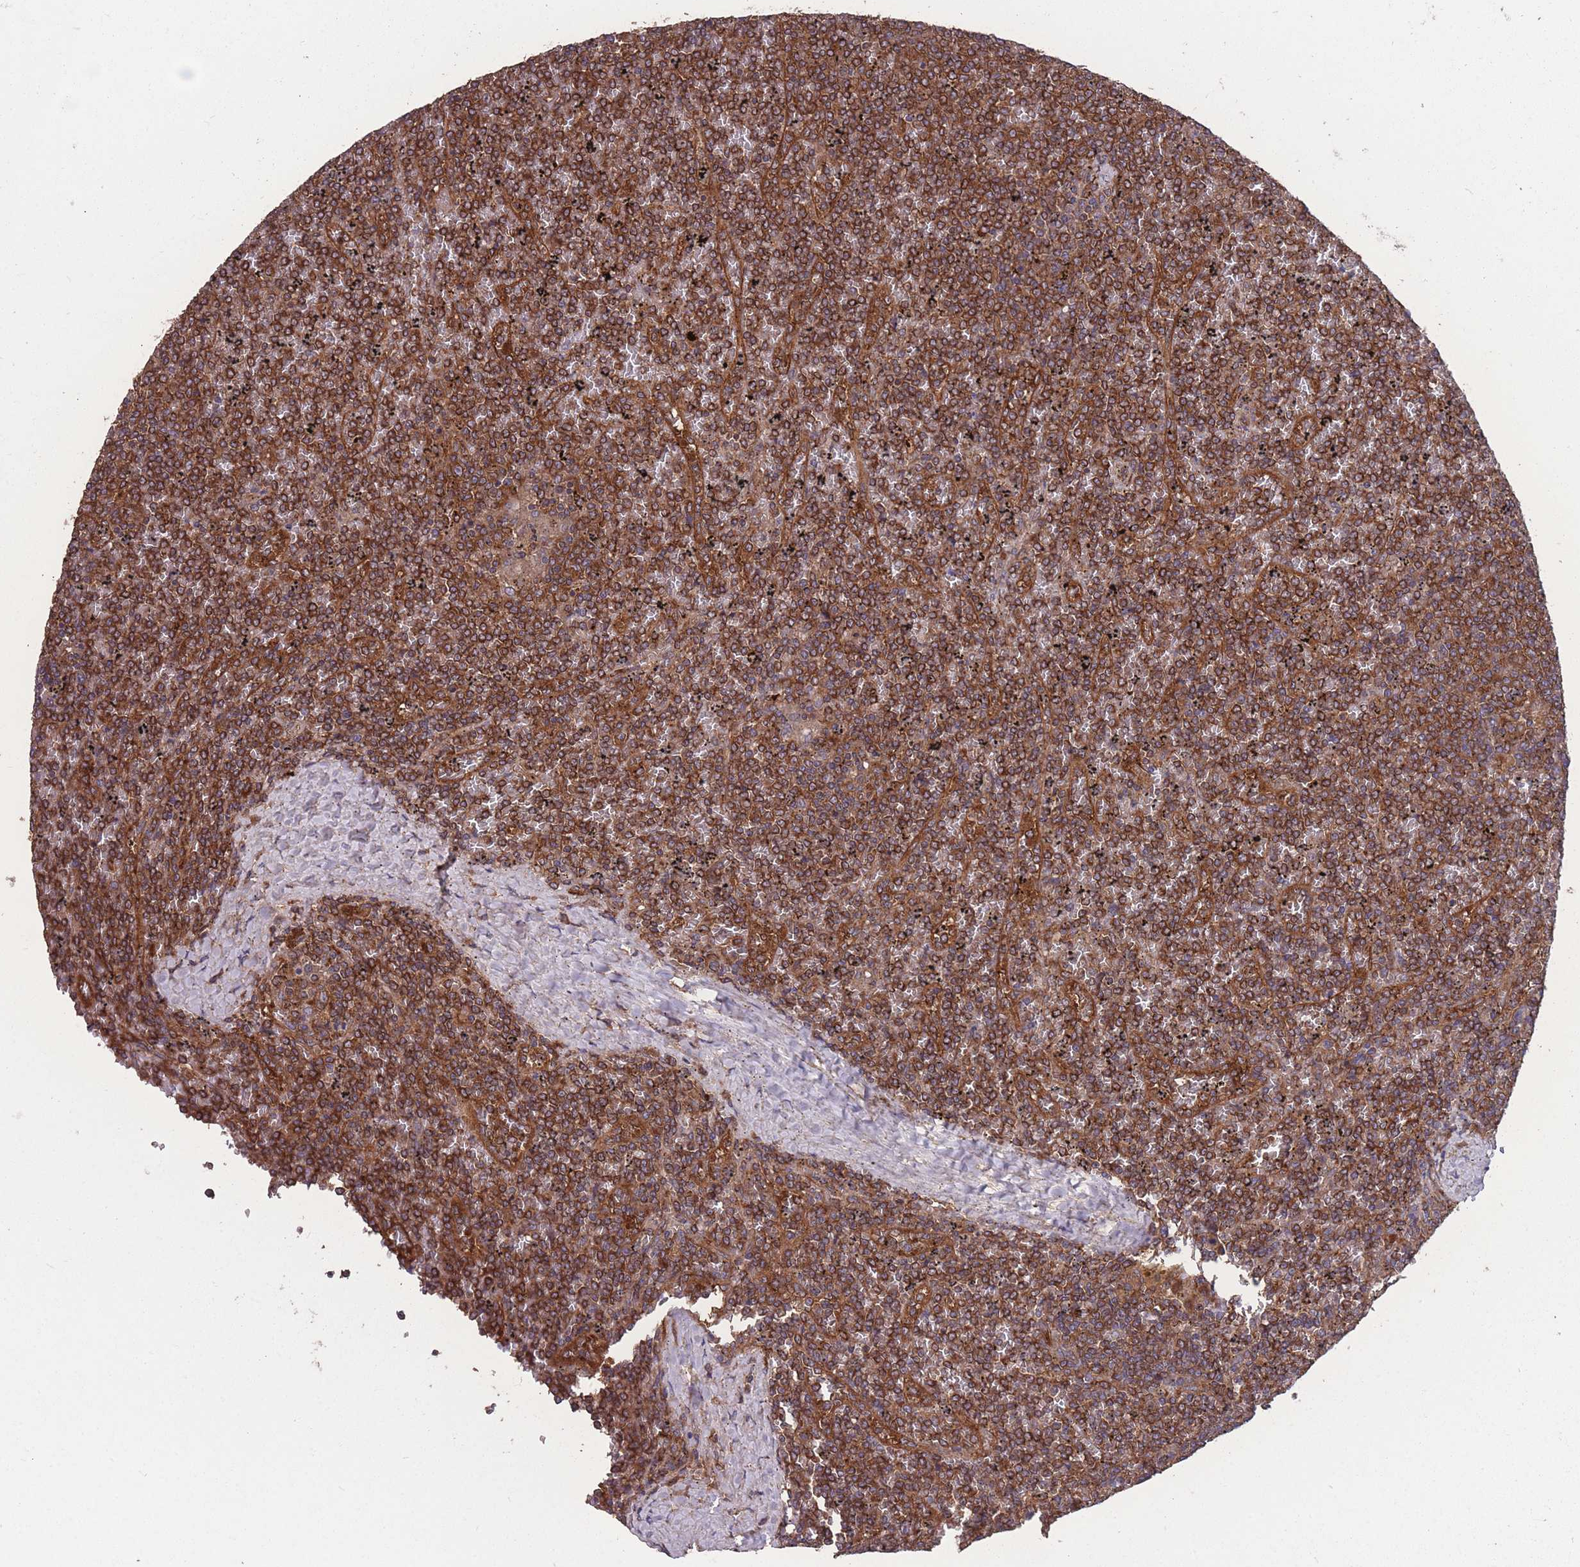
{"staining": {"intensity": "strong", "quantity": ">75%", "location": "cytoplasmic/membranous"}, "tissue": "lymphoma", "cell_type": "Tumor cells", "image_type": "cancer", "snomed": [{"axis": "morphology", "description": "Malignant lymphoma, non-Hodgkin's type, Low grade"}, {"axis": "topography", "description": "Spleen"}], "caption": "Low-grade malignant lymphoma, non-Hodgkin's type stained with IHC demonstrates strong cytoplasmic/membranous expression in approximately >75% of tumor cells.", "gene": "ZPR1", "patient": {"sex": "female", "age": 19}}